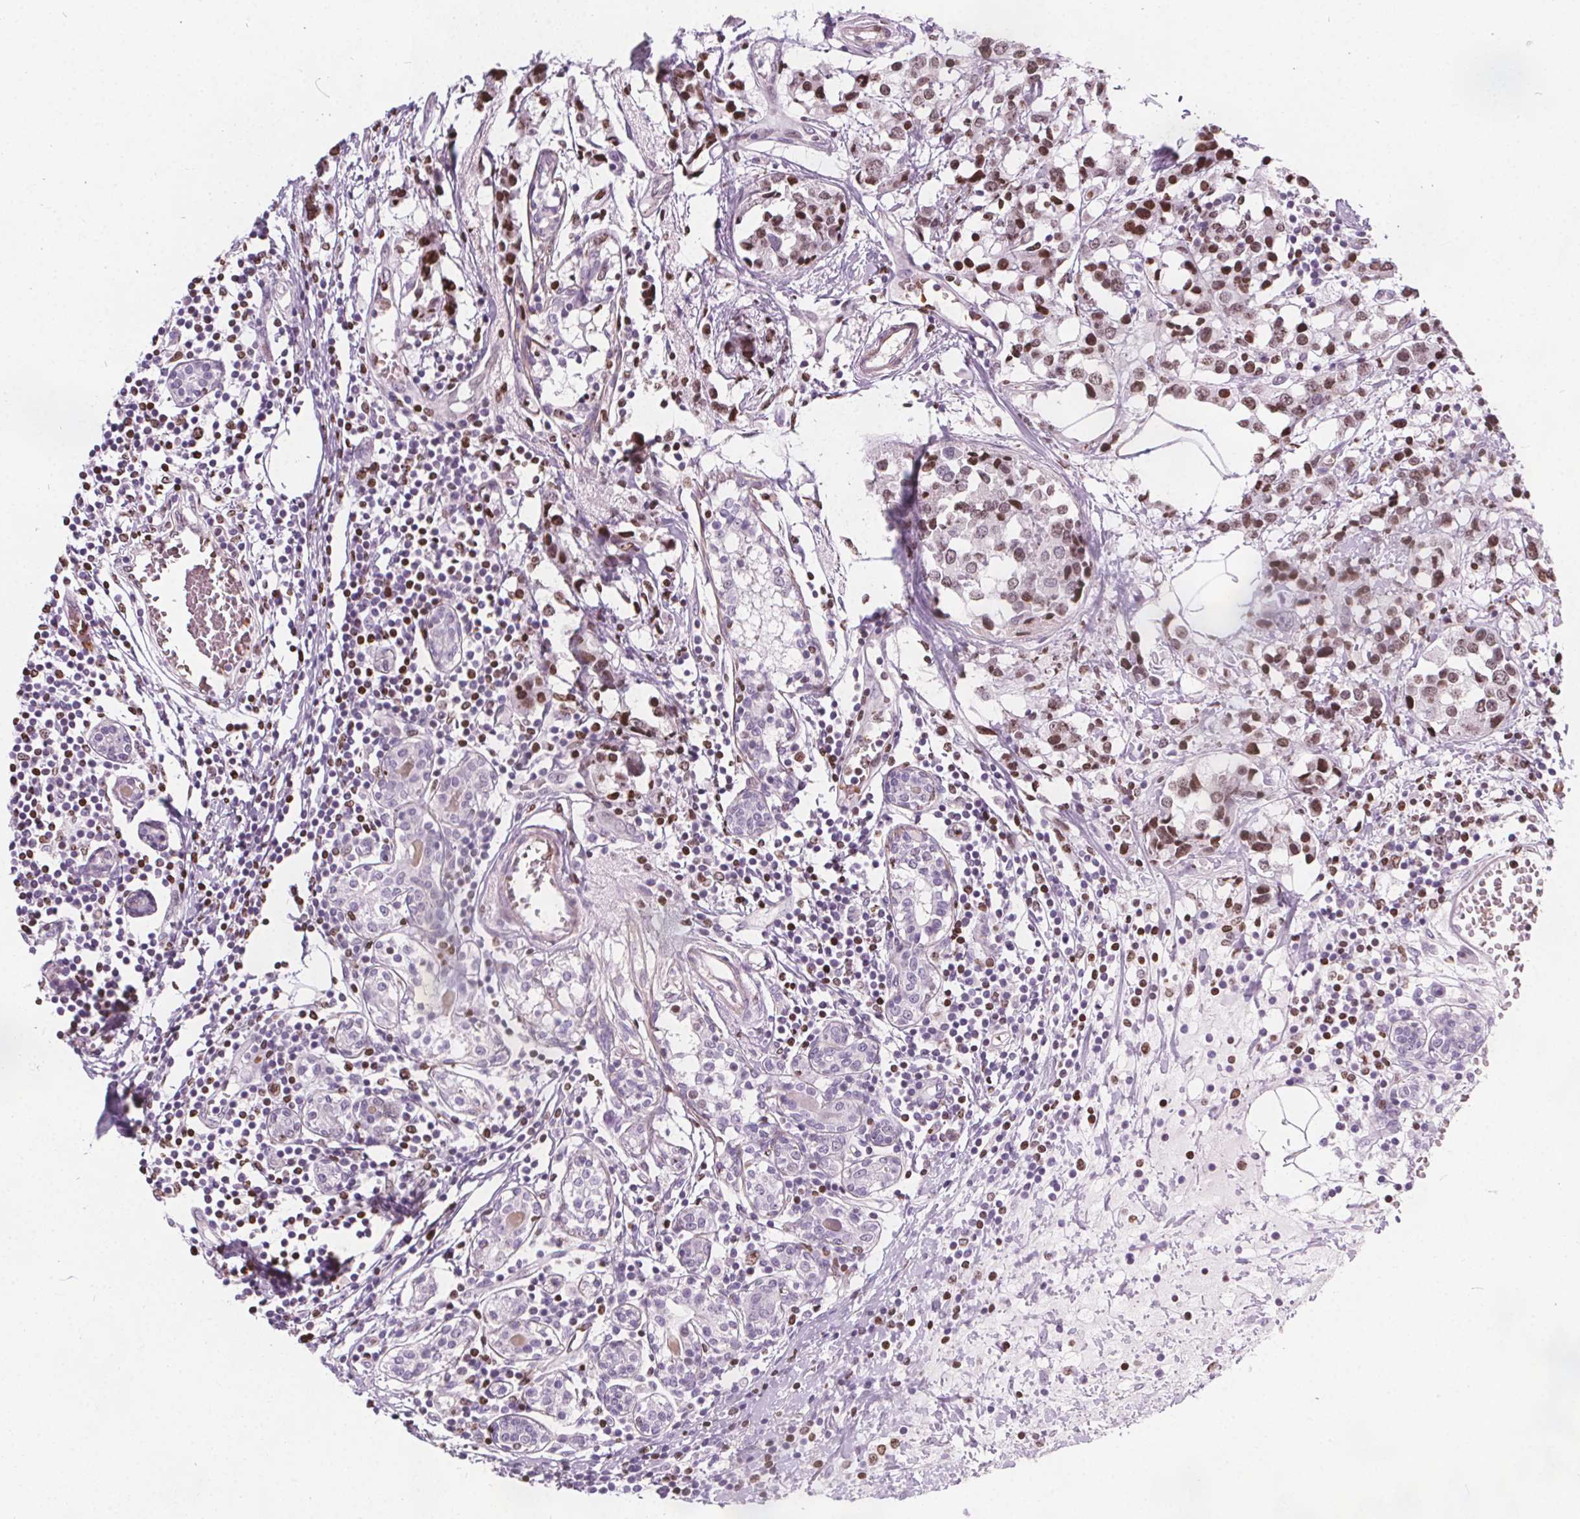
{"staining": {"intensity": "moderate", "quantity": ">75%", "location": "nuclear"}, "tissue": "breast cancer", "cell_type": "Tumor cells", "image_type": "cancer", "snomed": [{"axis": "morphology", "description": "Lobular carcinoma"}, {"axis": "topography", "description": "Breast"}], "caption": "A medium amount of moderate nuclear expression is appreciated in approximately >75% of tumor cells in lobular carcinoma (breast) tissue.", "gene": "ISLR2", "patient": {"sex": "female", "age": 59}}